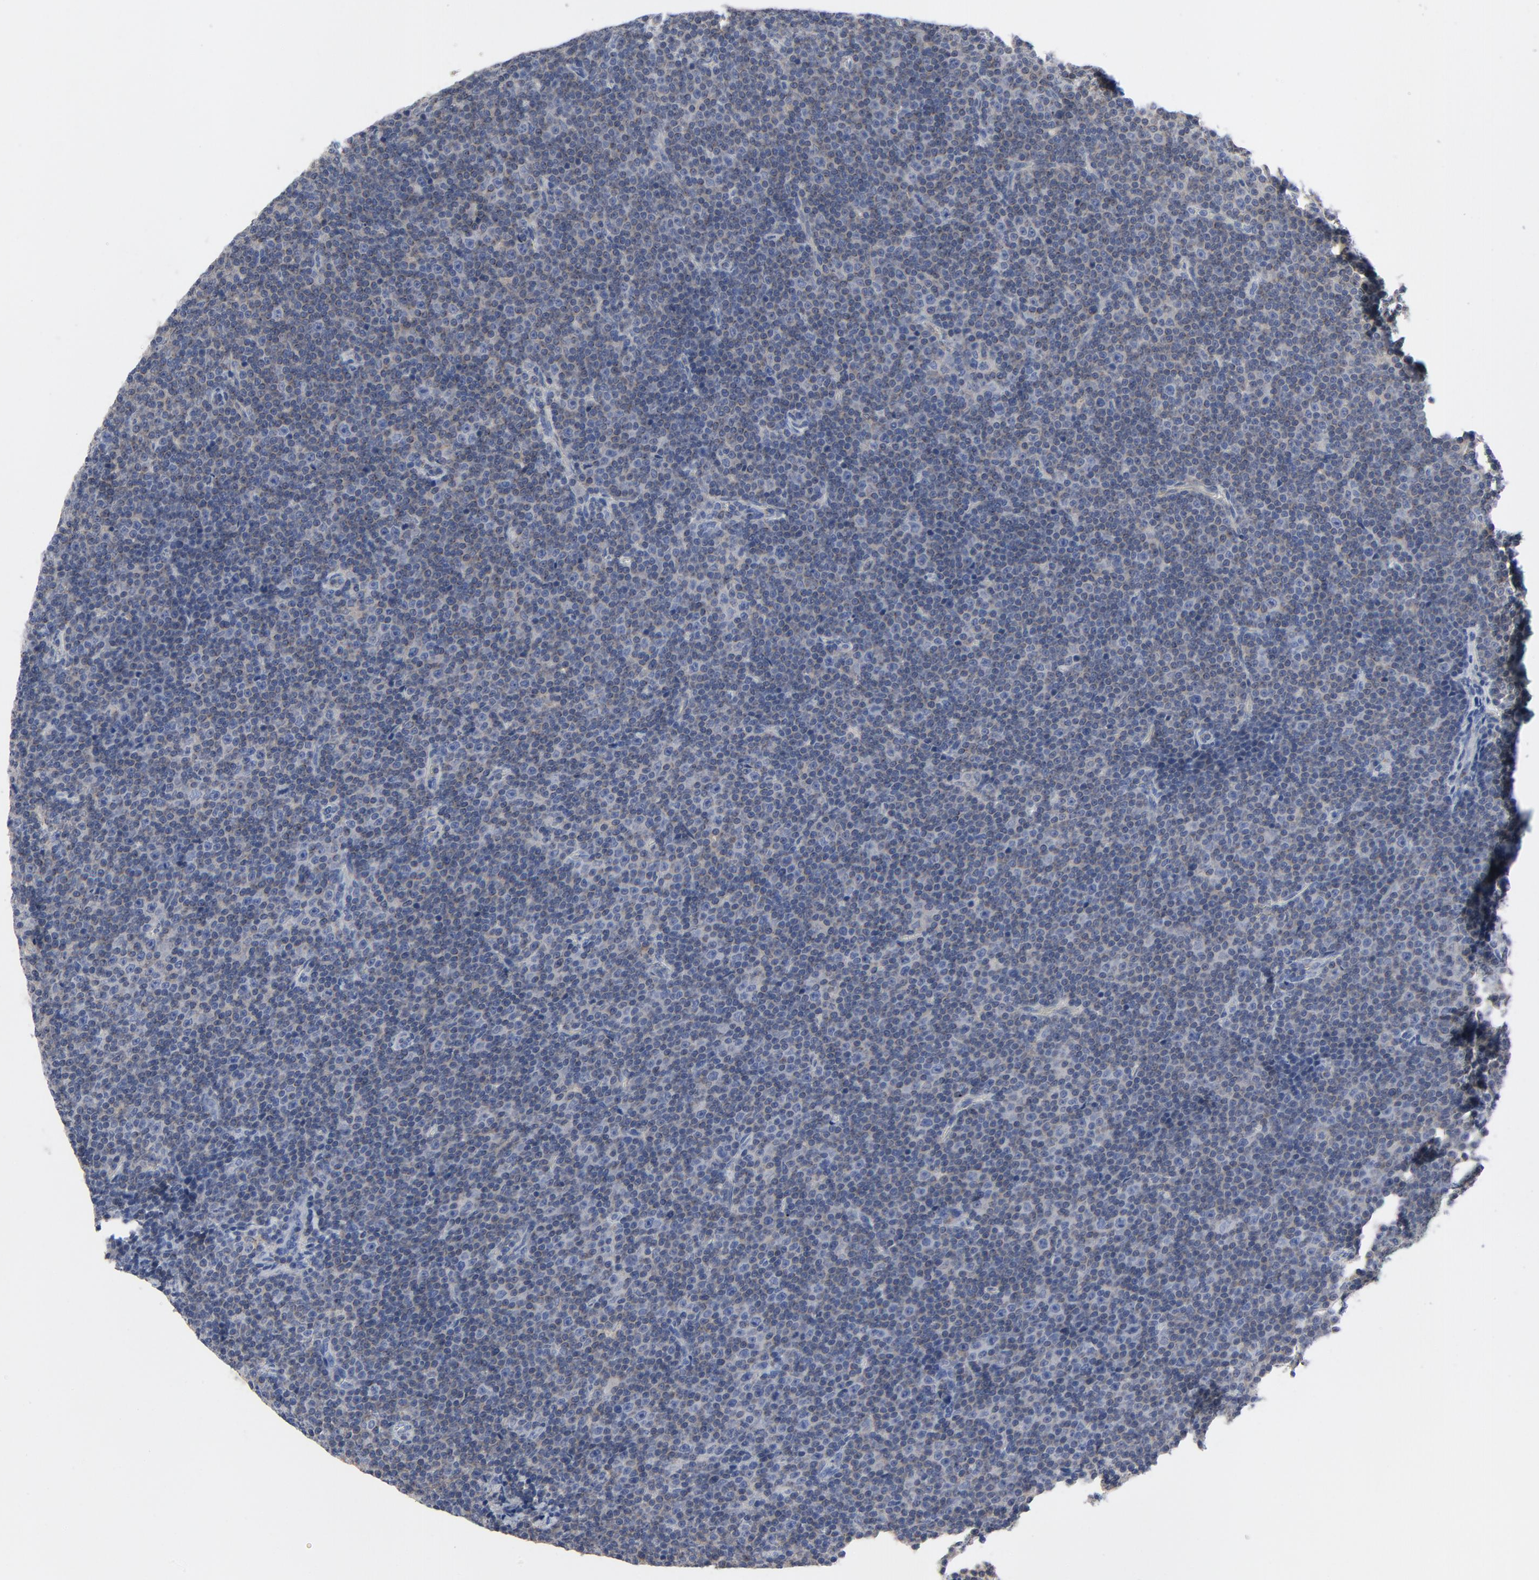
{"staining": {"intensity": "weak", "quantity": "25%-75%", "location": "cytoplasmic/membranous"}, "tissue": "lymphoma", "cell_type": "Tumor cells", "image_type": "cancer", "snomed": [{"axis": "morphology", "description": "Malignant lymphoma, non-Hodgkin's type, Low grade"}, {"axis": "topography", "description": "Lymph node"}], "caption": "This image displays immunohistochemistry staining of low-grade malignant lymphoma, non-Hodgkin's type, with low weak cytoplasmic/membranous staining in about 25%-75% of tumor cells.", "gene": "DYNLT3", "patient": {"sex": "female", "age": 67}}